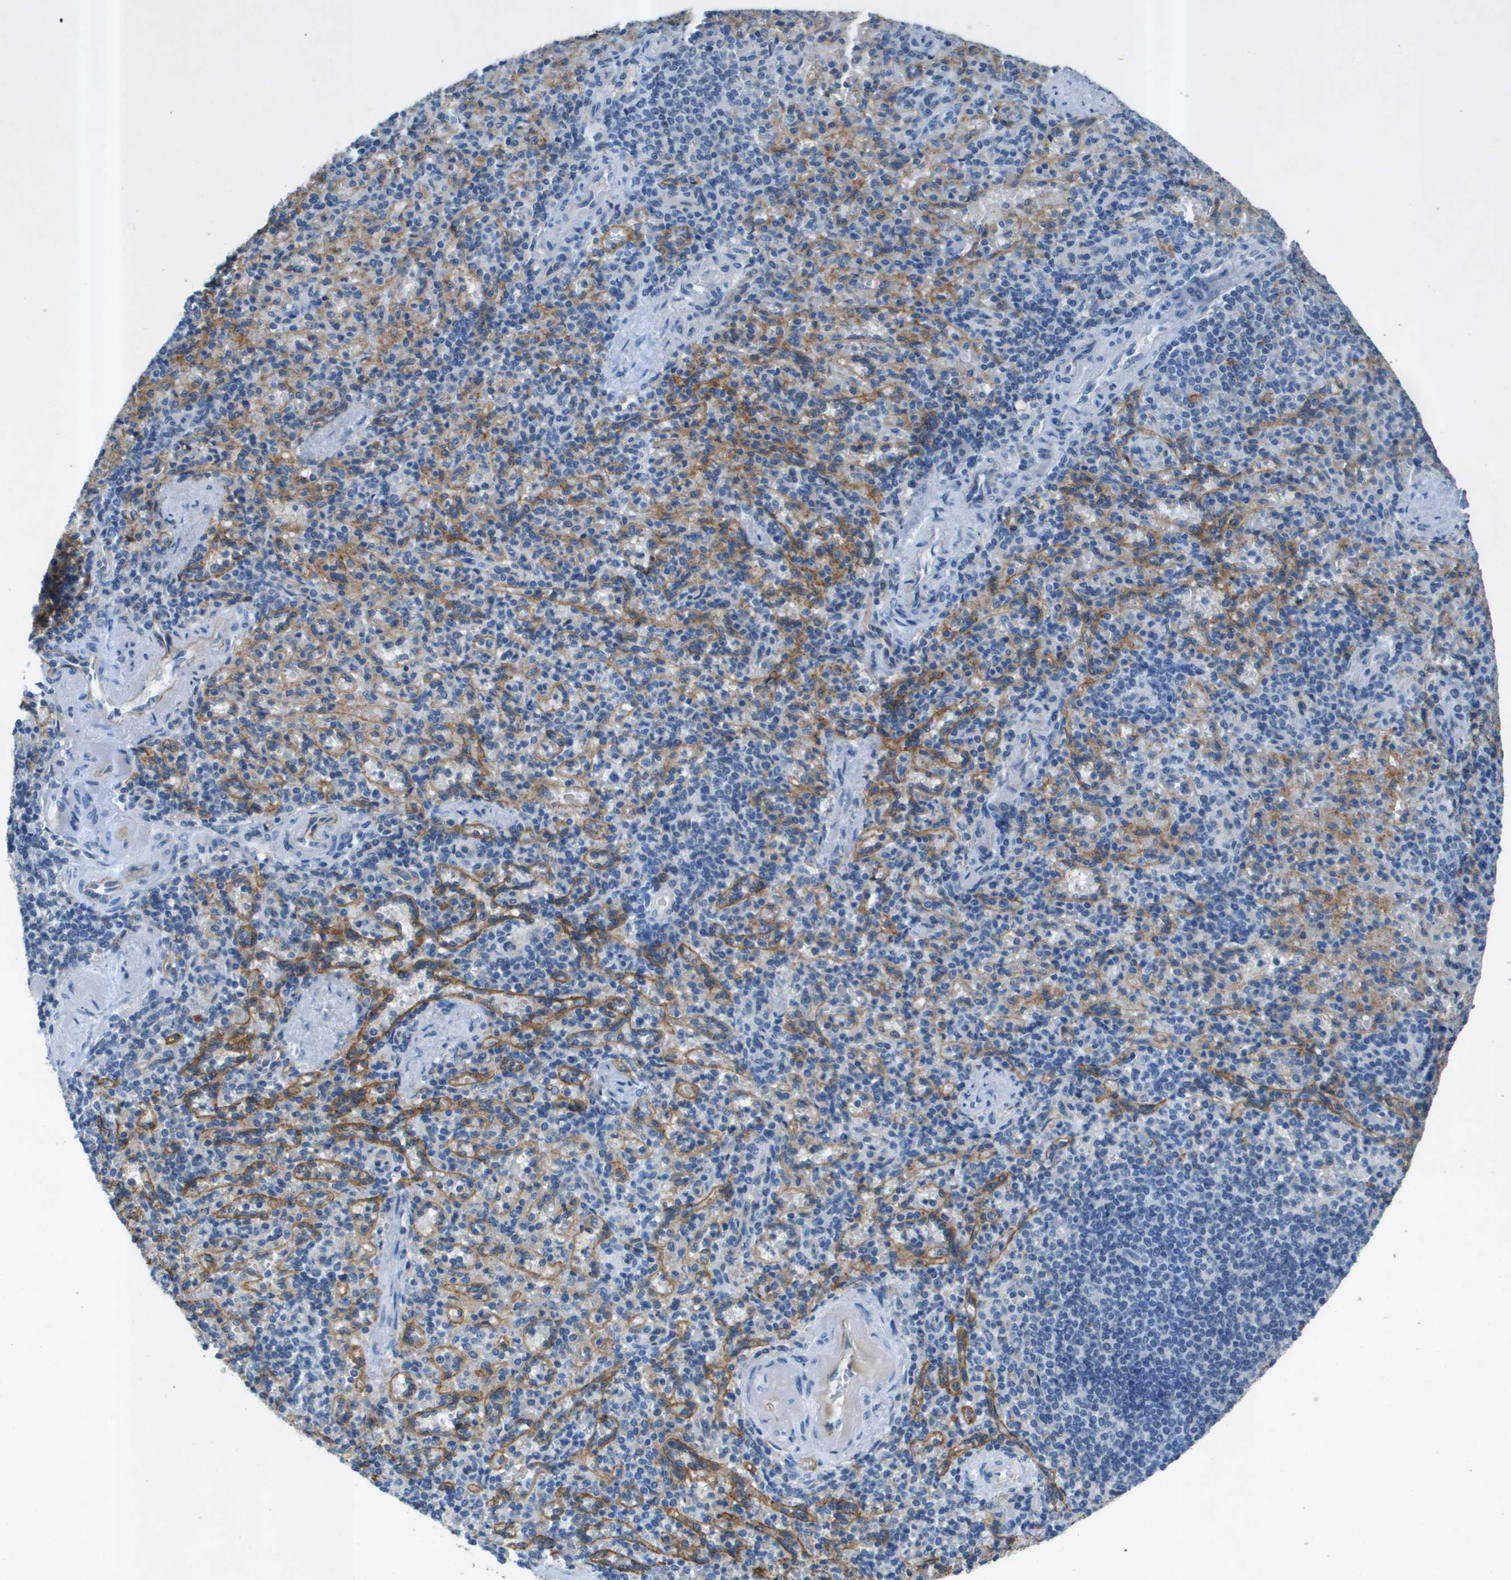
{"staining": {"intensity": "negative", "quantity": "none", "location": "none"}, "tissue": "spleen", "cell_type": "Cells in red pulp", "image_type": "normal", "snomed": [{"axis": "morphology", "description": "Normal tissue, NOS"}, {"axis": "topography", "description": "Spleen"}], "caption": "IHC histopathology image of unremarkable spleen stained for a protein (brown), which reveals no positivity in cells in red pulp.", "gene": "ITGA6", "patient": {"sex": "female", "age": 74}}